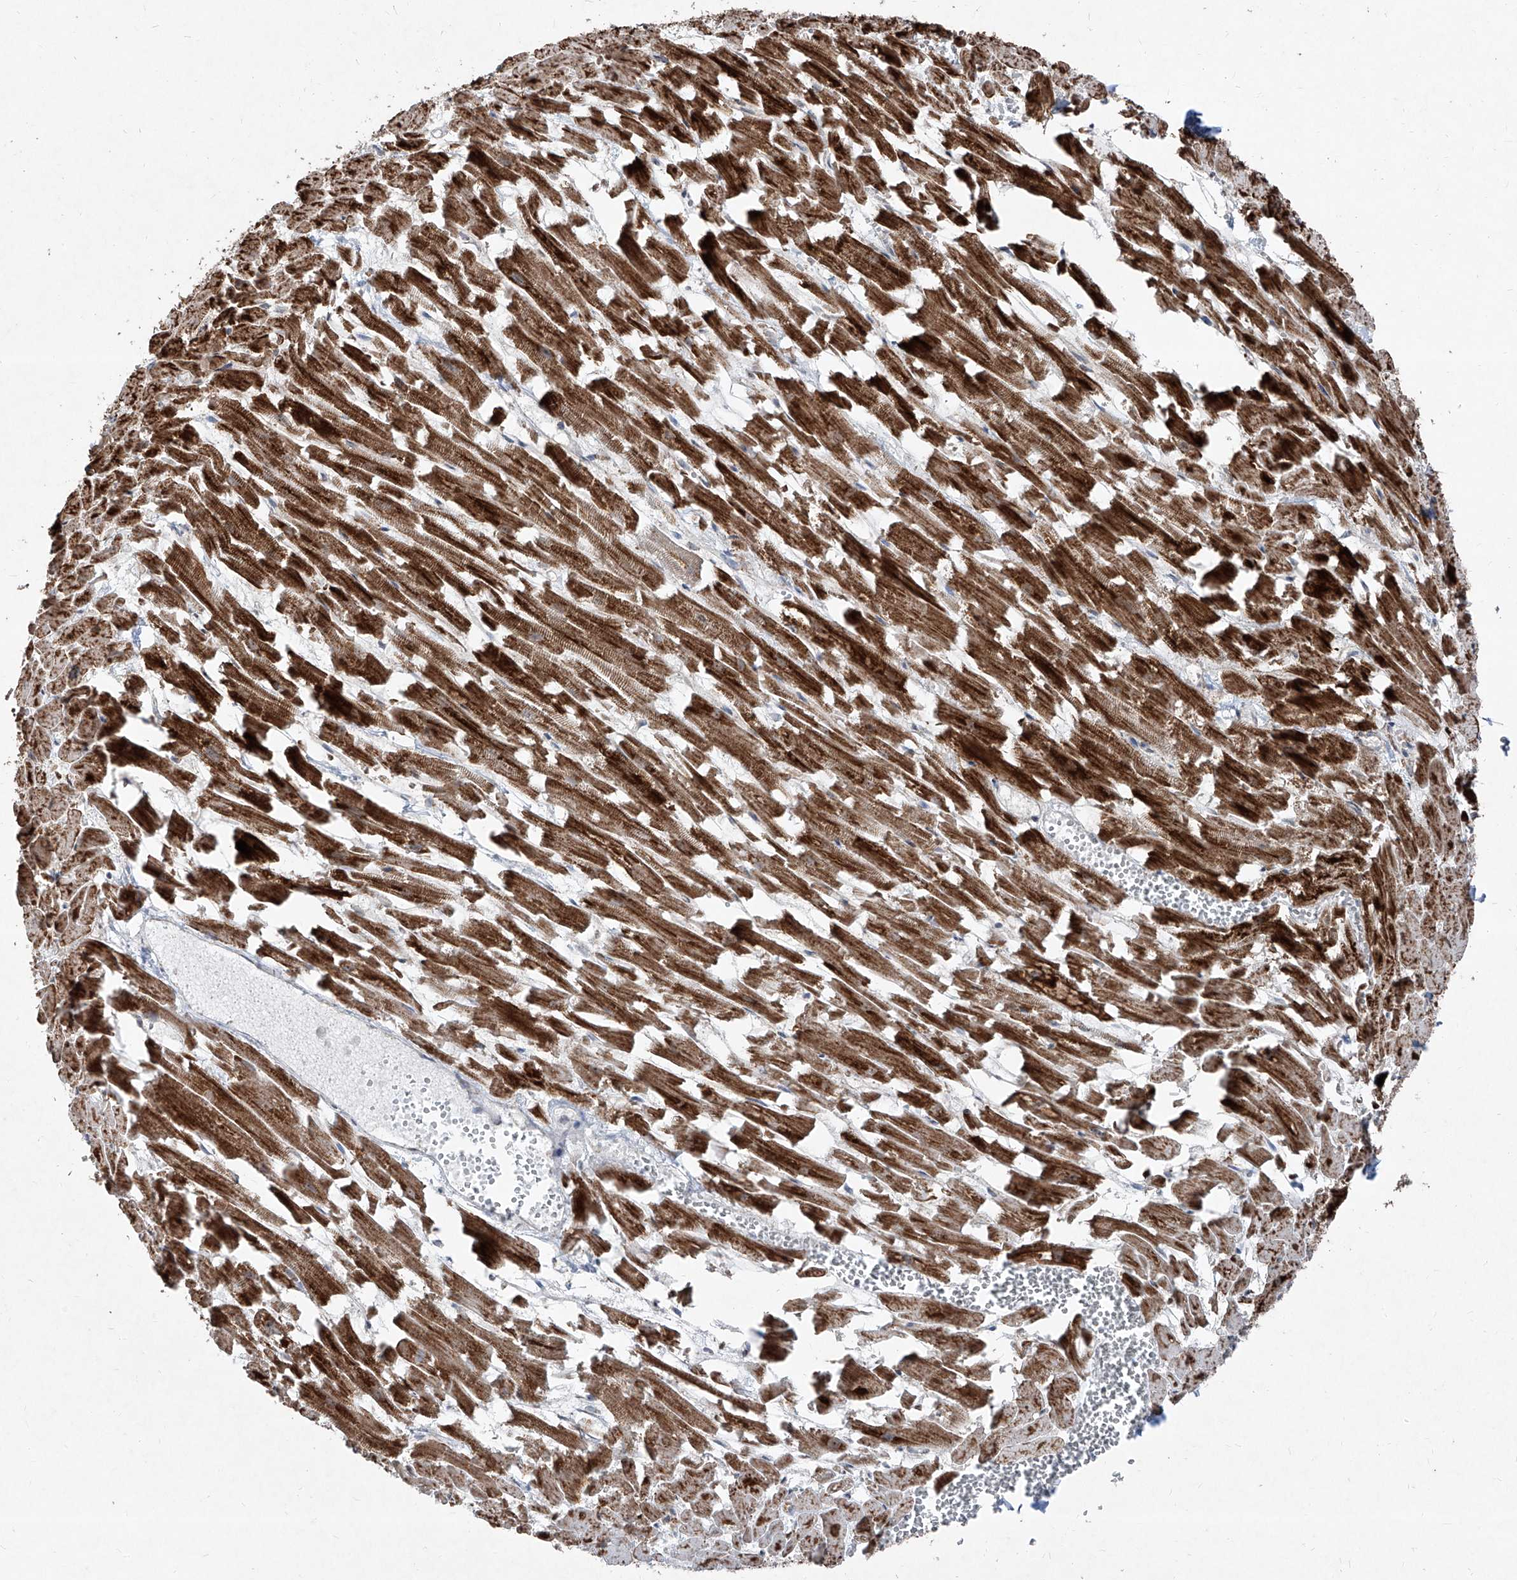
{"staining": {"intensity": "strong", "quantity": ">75%", "location": "cytoplasmic/membranous"}, "tissue": "heart muscle", "cell_type": "Cardiomyocytes", "image_type": "normal", "snomed": [{"axis": "morphology", "description": "Normal tissue, NOS"}, {"axis": "topography", "description": "Heart"}], "caption": "Protein expression analysis of unremarkable heart muscle demonstrates strong cytoplasmic/membranous expression in about >75% of cardiomyocytes.", "gene": "NDUFB3", "patient": {"sex": "female", "age": 64}}